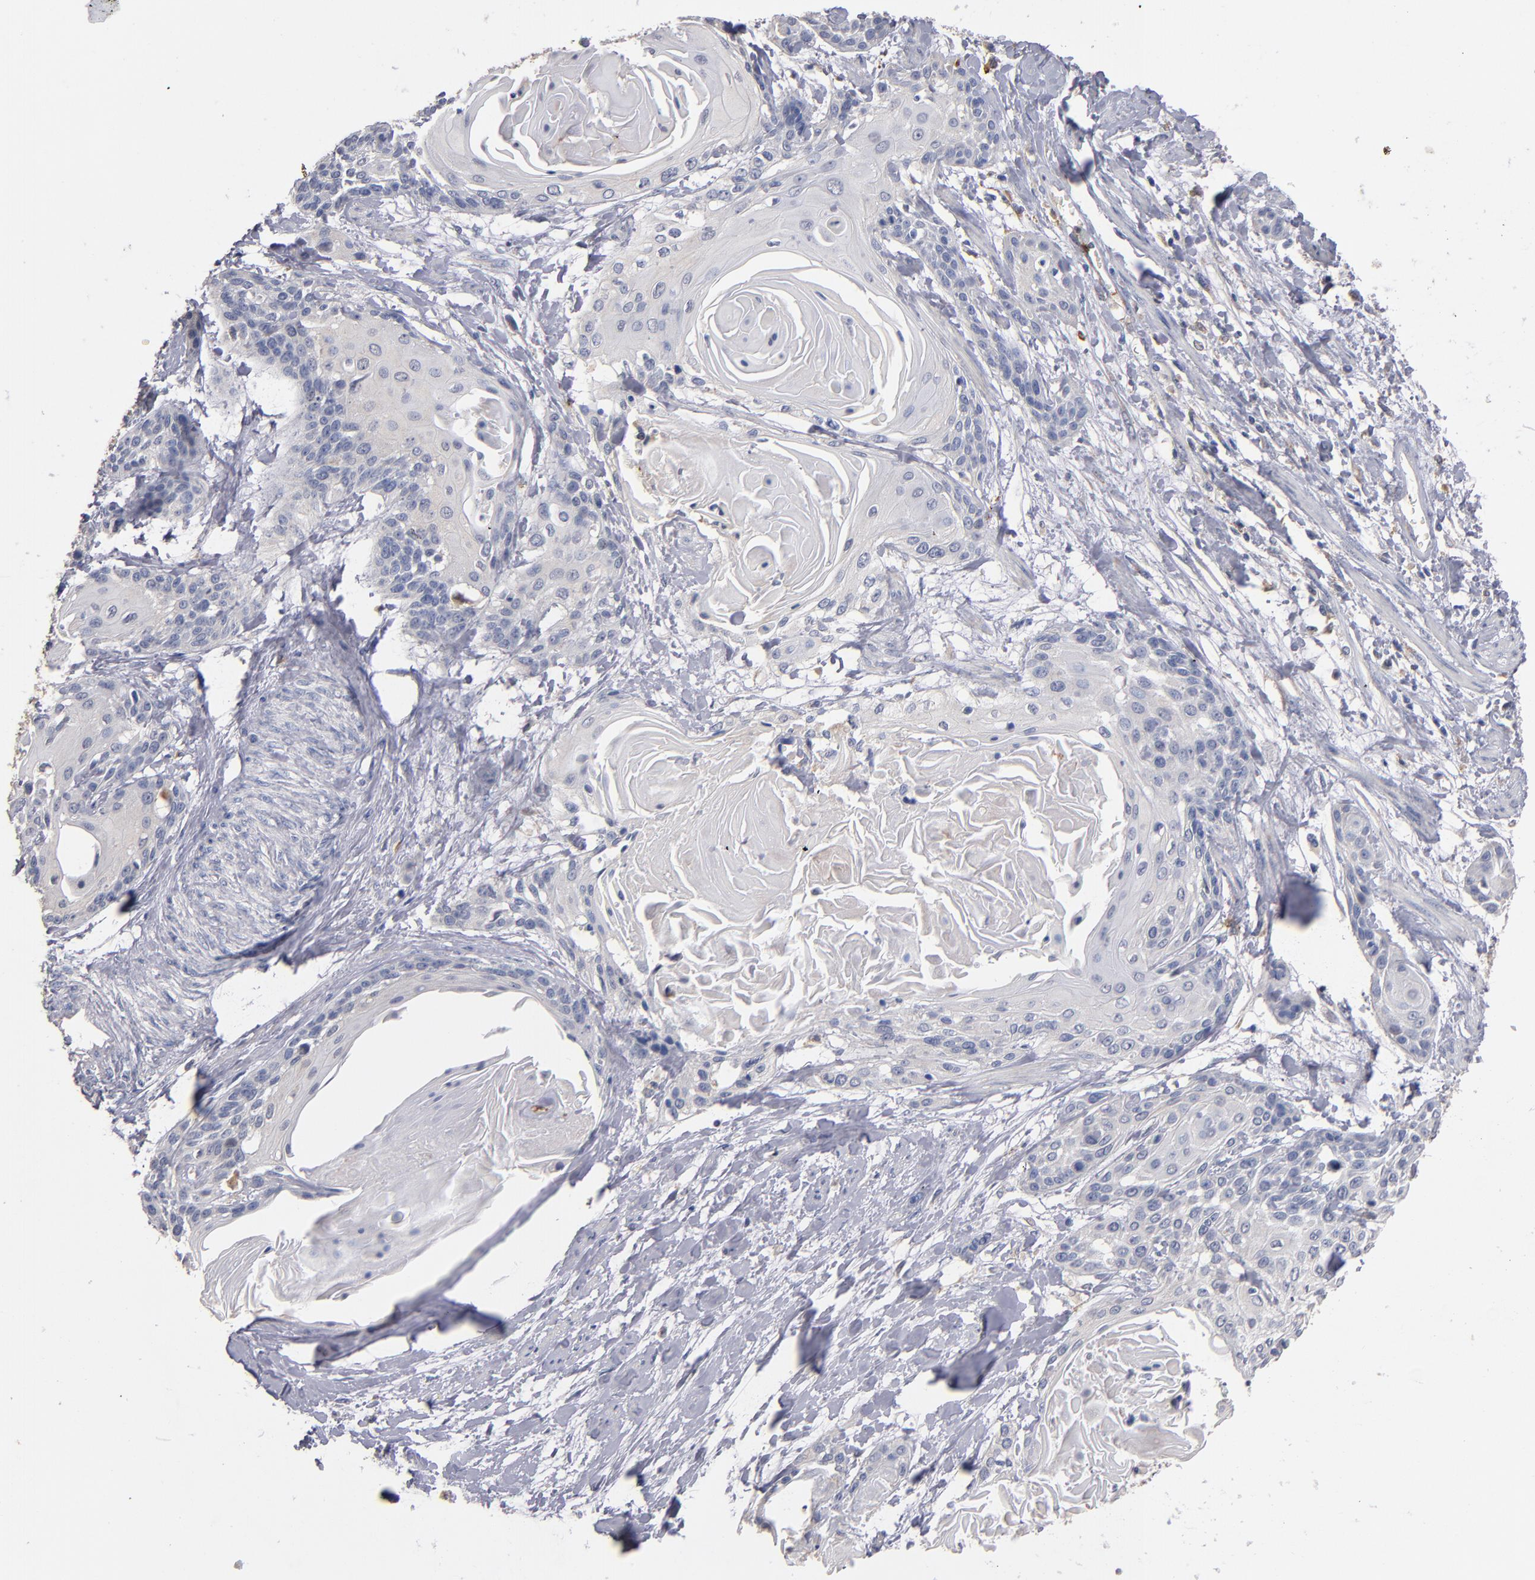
{"staining": {"intensity": "negative", "quantity": "none", "location": "none"}, "tissue": "cervical cancer", "cell_type": "Tumor cells", "image_type": "cancer", "snomed": [{"axis": "morphology", "description": "Squamous cell carcinoma, NOS"}, {"axis": "topography", "description": "Cervix"}], "caption": "This is a micrograph of immunohistochemistry (IHC) staining of cervical cancer (squamous cell carcinoma), which shows no staining in tumor cells.", "gene": "SELP", "patient": {"sex": "female", "age": 57}}